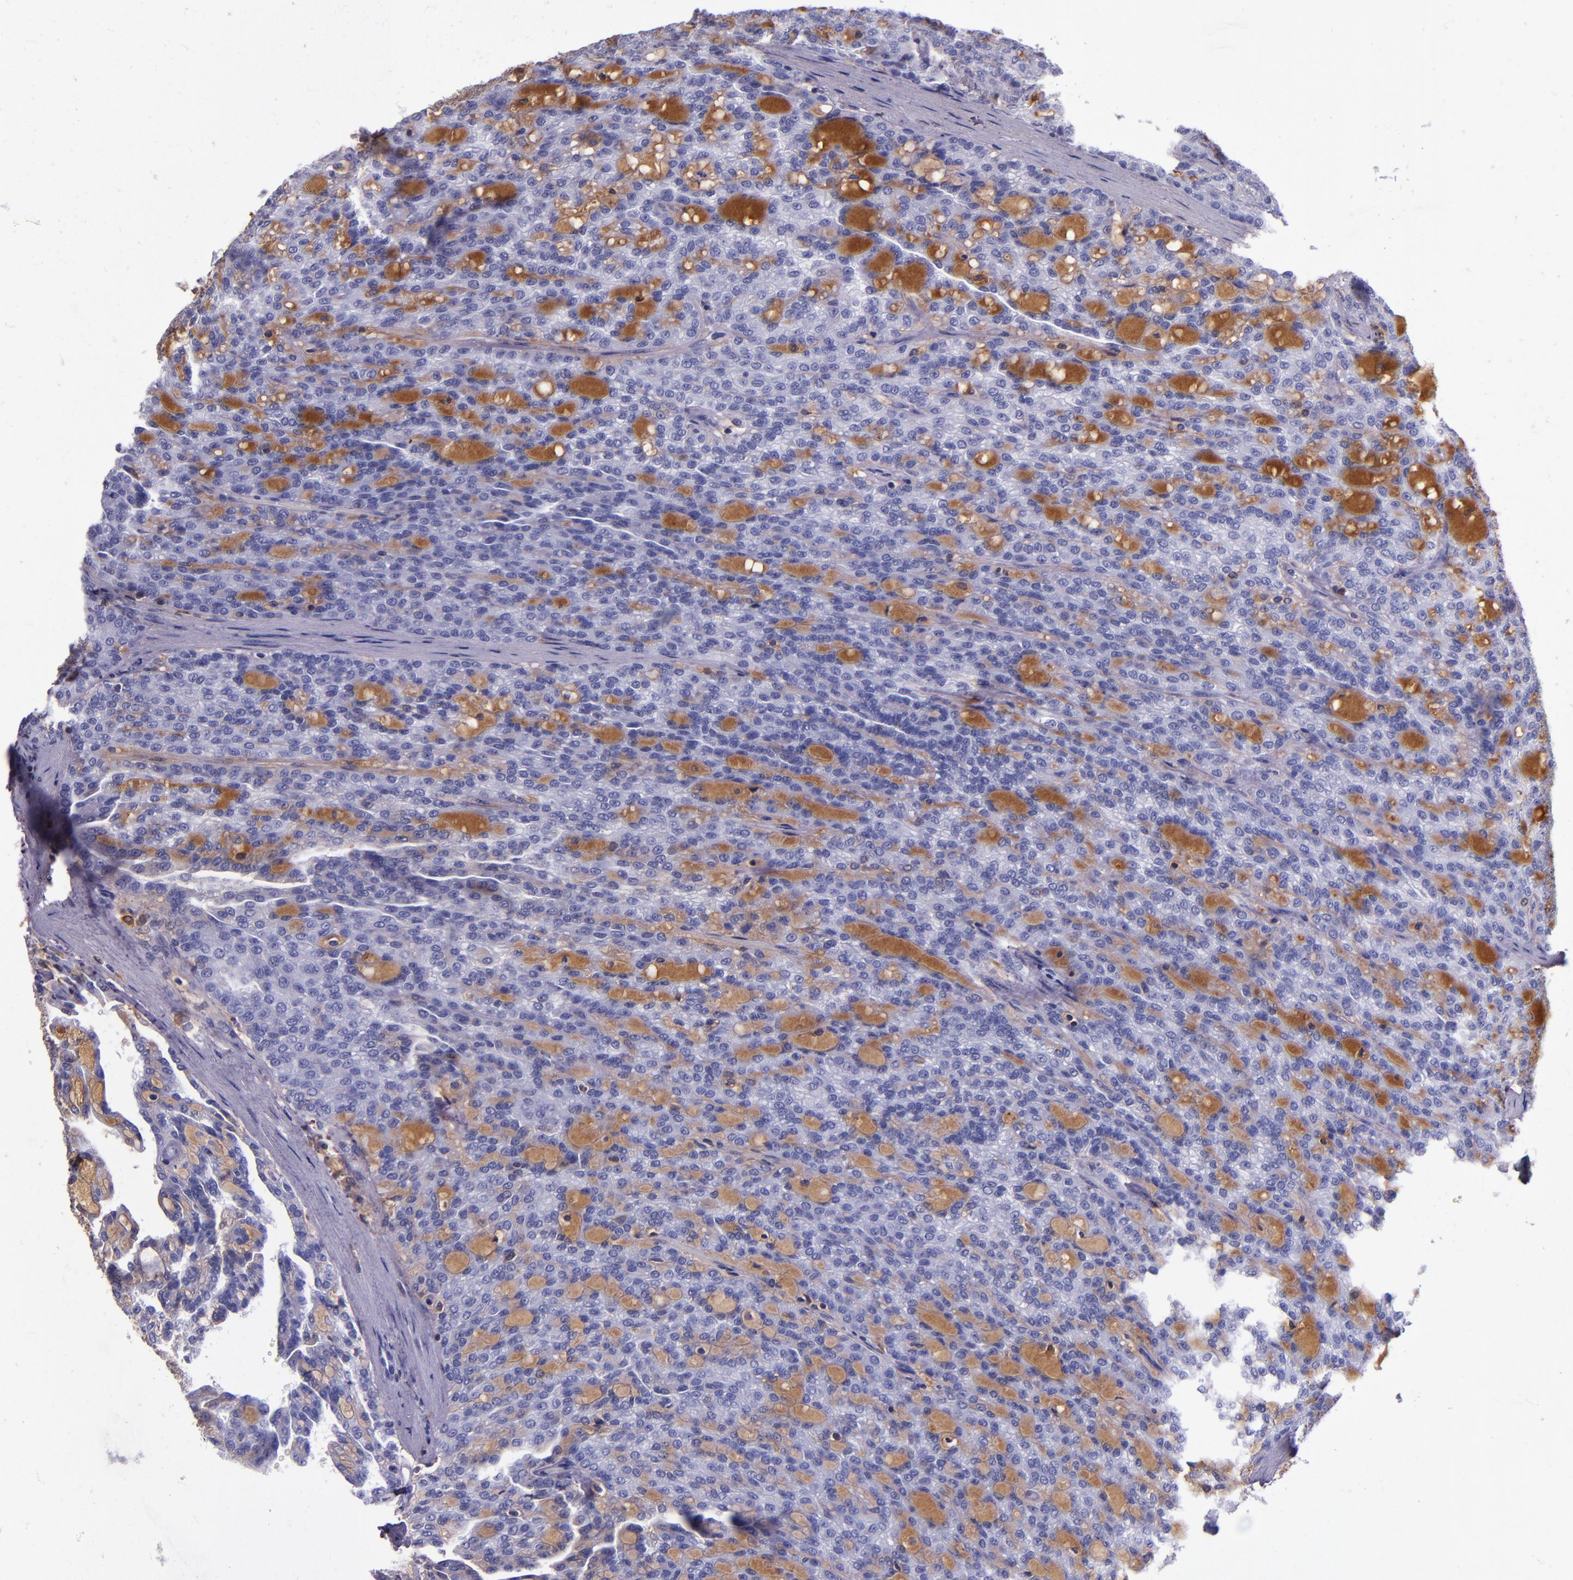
{"staining": {"intensity": "weak", "quantity": "<25%", "location": "cytoplasmic/membranous"}, "tissue": "renal cancer", "cell_type": "Tumor cells", "image_type": "cancer", "snomed": [{"axis": "morphology", "description": "Adenocarcinoma, NOS"}, {"axis": "topography", "description": "Kidney"}], "caption": "There is no significant positivity in tumor cells of adenocarcinoma (renal).", "gene": "CLEC3B", "patient": {"sex": "male", "age": 63}}